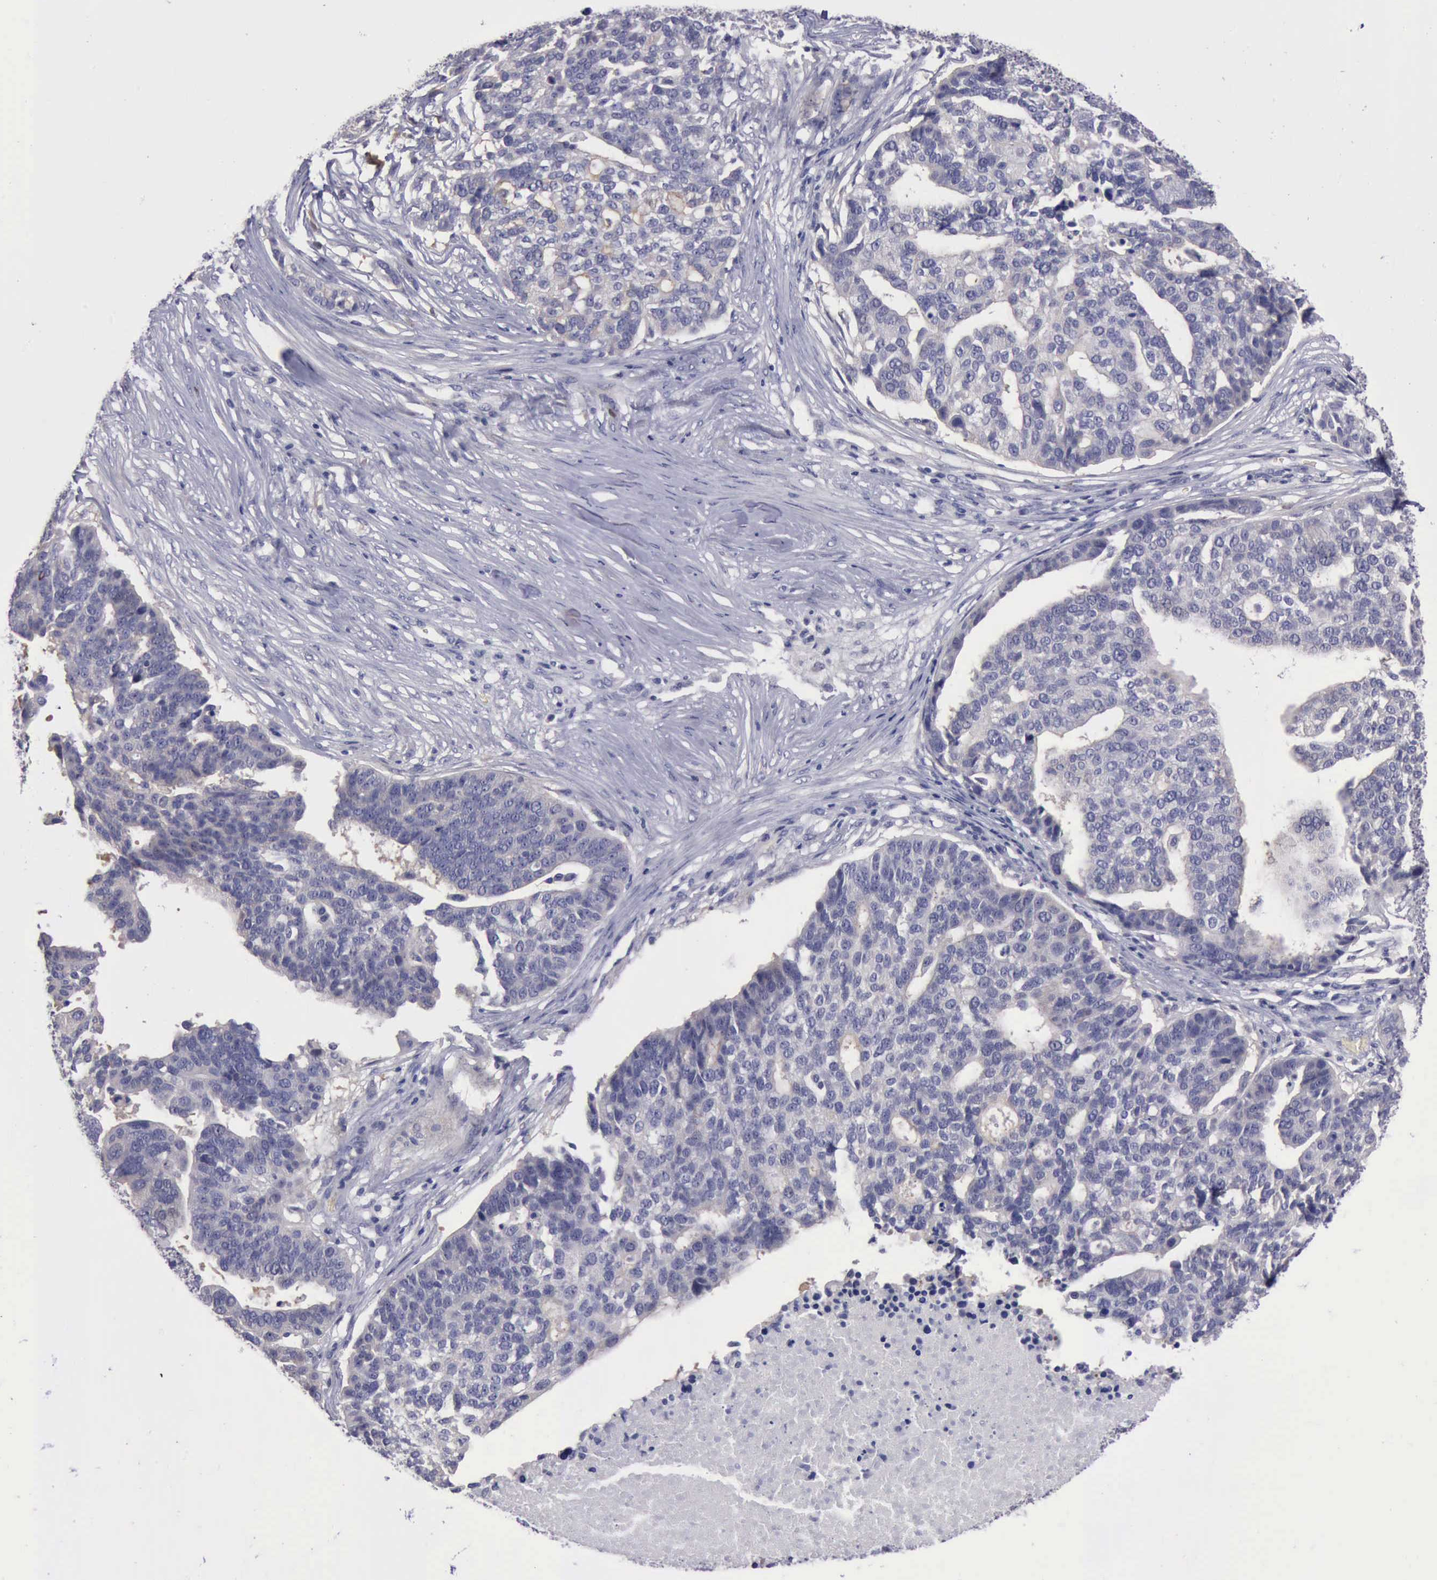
{"staining": {"intensity": "negative", "quantity": "none", "location": "none"}, "tissue": "ovarian cancer", "cell_type": "Tumor cells", "image_type": "cancer", "snomed": [{"axis": "morphology", "description": "Cystadenocarcinoma, serous, NOS"}, {"axis": "topography", "description": "Ovary"}], "caption": "The immunohistochemistry (IHC) photomicrograph has no significant expression in tumor cells of ovarian cancer (serous cystadenocarcinoma) tissue.", "gene": "CEP128", "patient": {"sex": "female", "age": 59}}